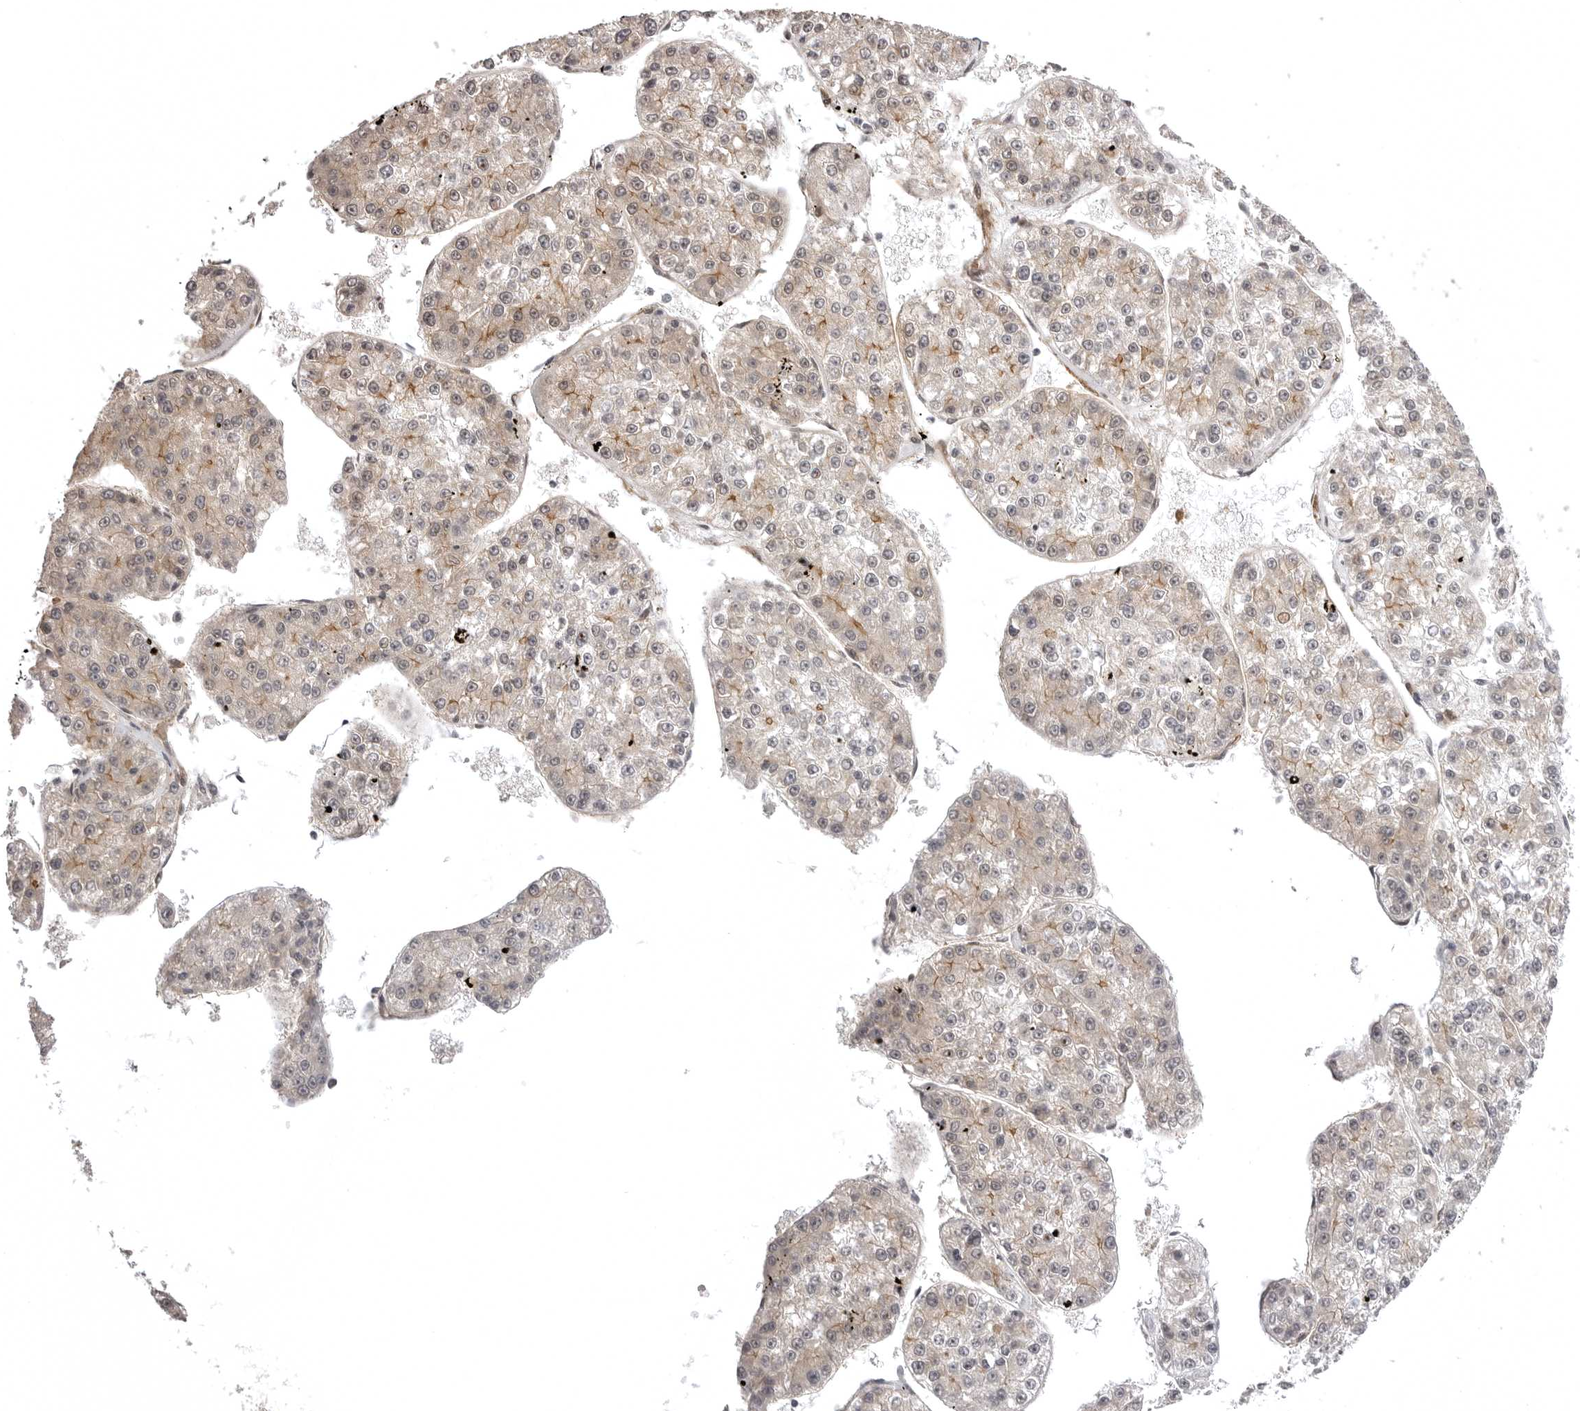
{"staining": {"intensity": "moderate", "quantity": "<25%", "location": "cytoplasmic/membranous"}, "tissue": "liver cancer", "cell_type": "Tumor cells", "image_type": "cancer", "snomed": [{"axis": "morphology", "description": "Carcinoma, Hepatocellular, NOS"}, {"axis": "topography", "description": "Liver"}], "caption": "Immunohistochemistry staining of liver cancer (hepatocellular carcinoma), which demonstrates low levels of moderate cytoplasmic/membranous staining in approximately <25% of tumor cells indicating moderate cytoplasmic/membranous protein expression. The staining was performed using DAB (3,3'-diaminobenzidine) (brown) for protein detection and nuclei were counterstained in hematoxylin (blue).", "gene": "SORBS1", "patient": {"sex": "female", "age": 73}}